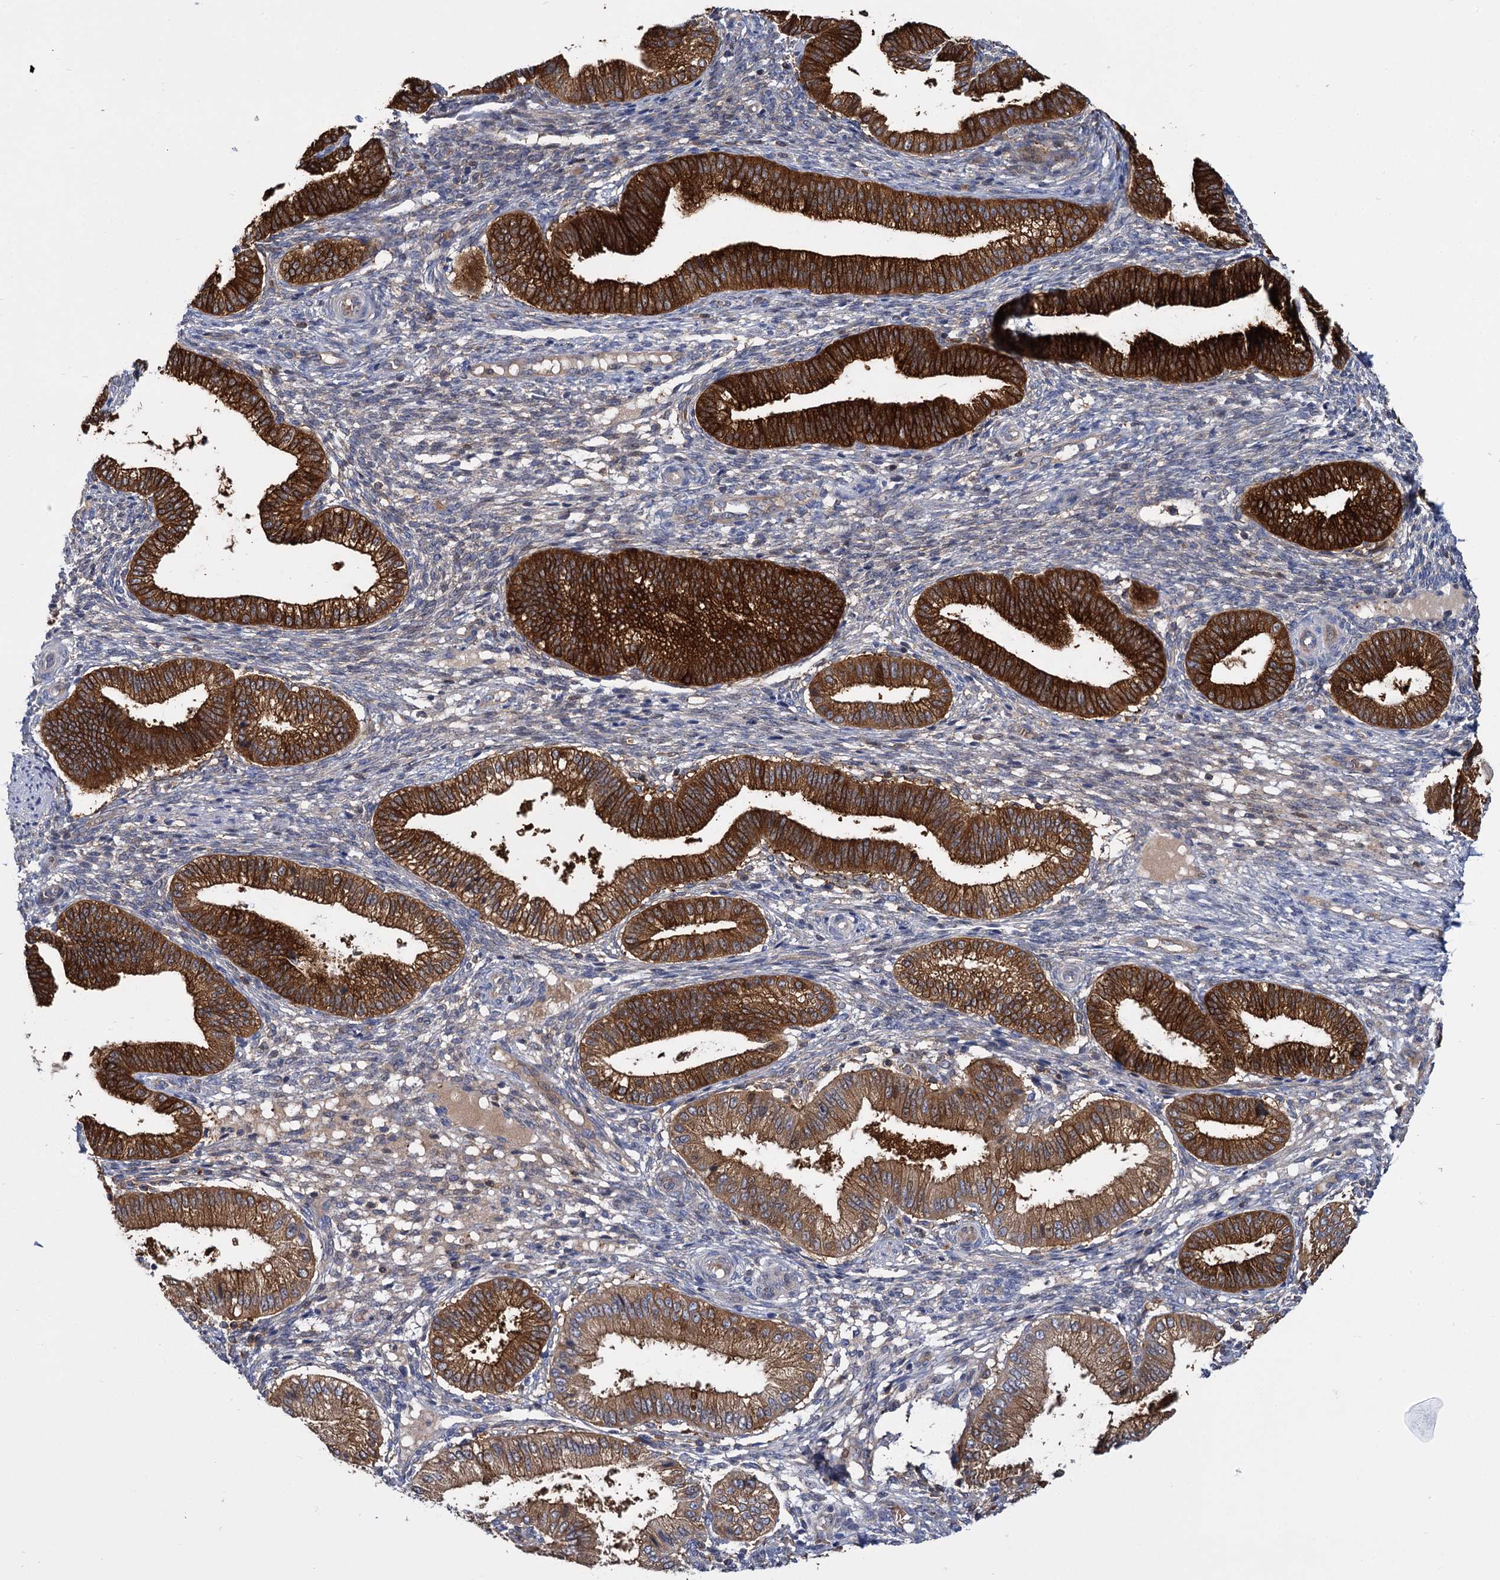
{"staining": {"intensity": "negative", "quantity": "none", "location": "none"}, "tissue": "endometrium", "cell_type": "Cells in endometrial stroma", "image_type": "normal", "snomed": [{"axis": "morphology", "description": "Normal tissue, NOS"}, {"axis": "topography", "description": "Endometrium"}], "caption": "The IHC image has no significant expression in cells in endometrial stroma of endometrium.", "gene": "GCLC", "patient": {"sex": "female", "age": 39}}